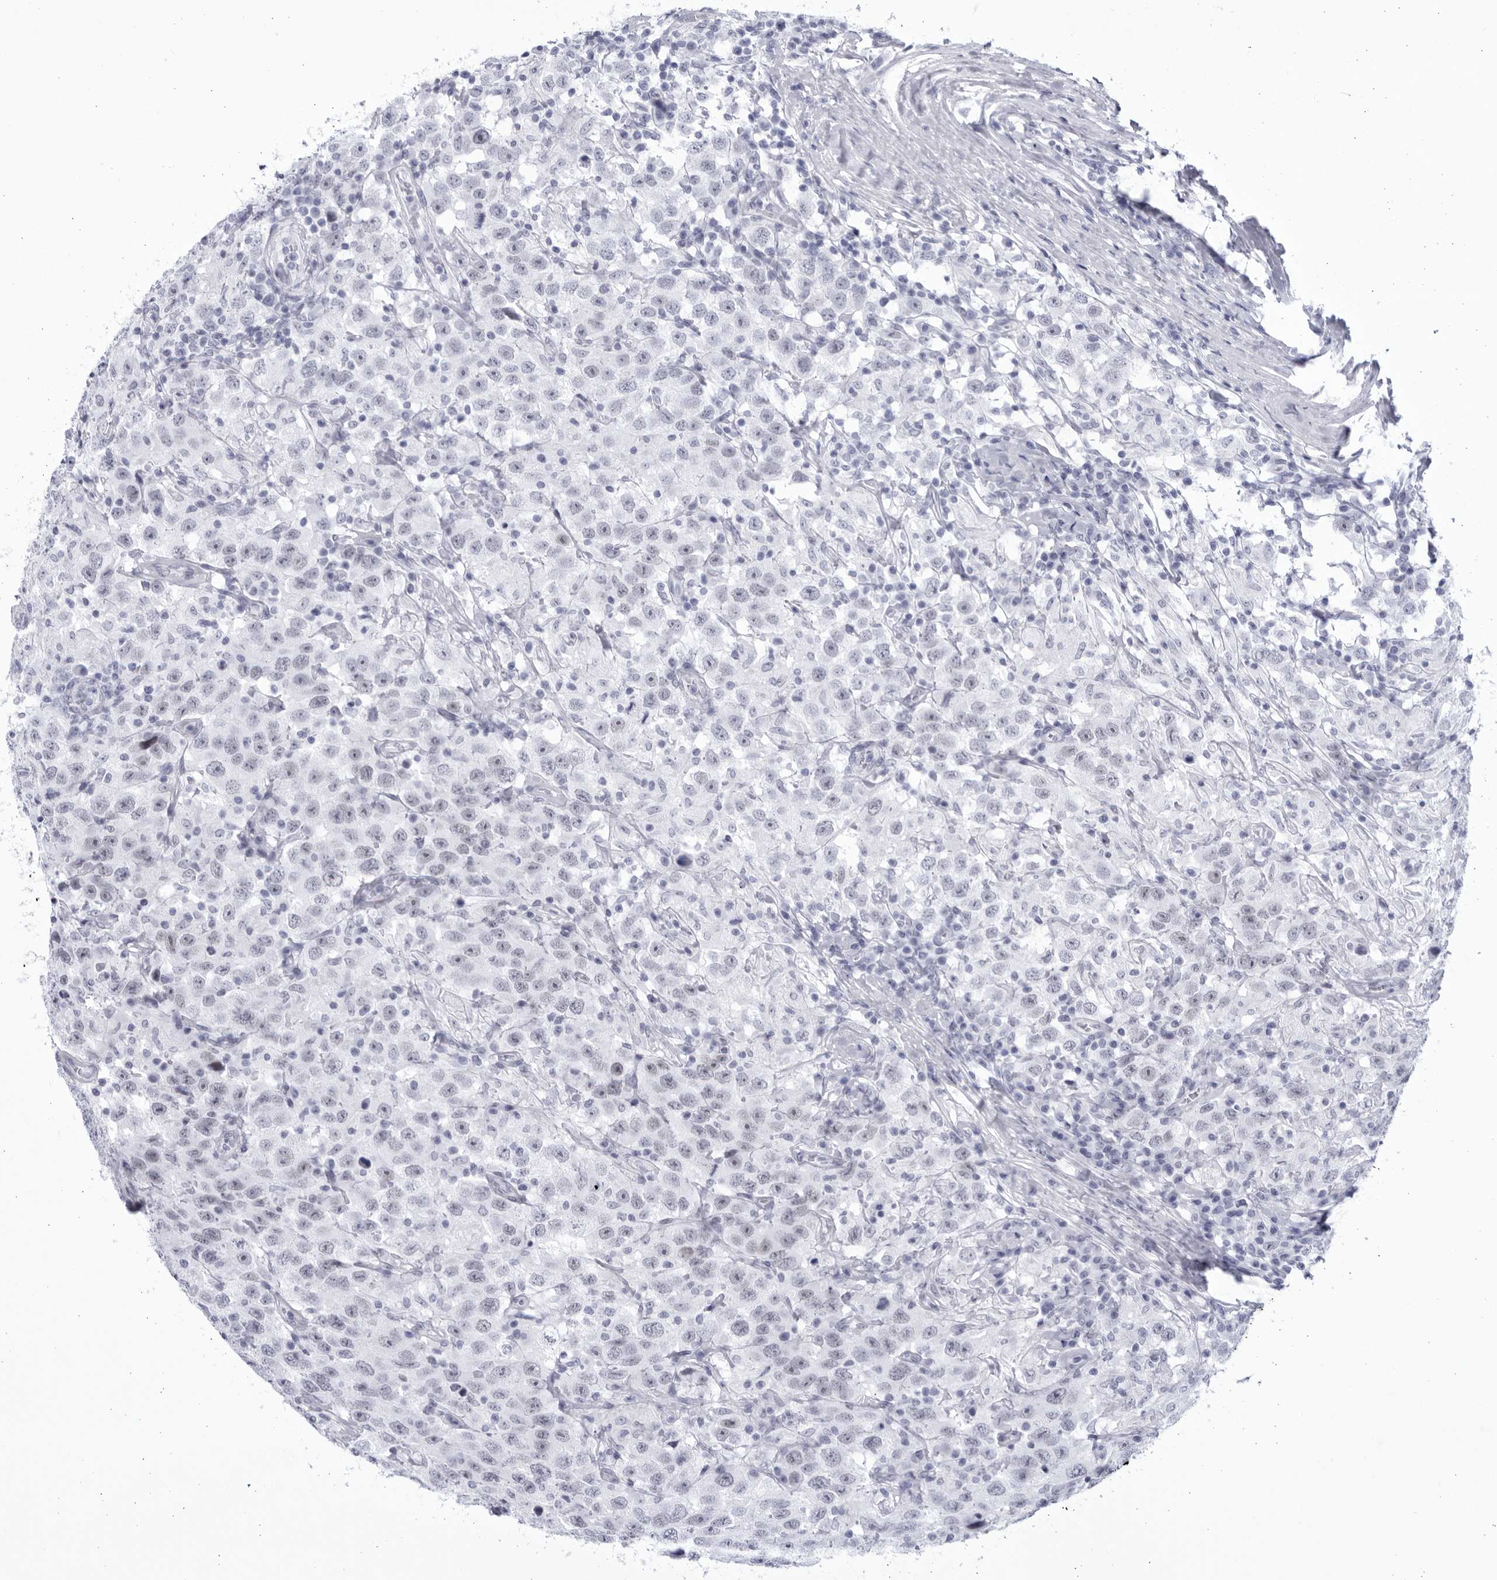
{"staining": {"intensity": "weak", "quantity": "<25%", "location": "nuclear"}, "tissue": "testis cancer", "cell_type": "Tumor cells", "image_type": "cancer", "snomed": [{"axis": "morphology", "description": "Seminoma, NOS"}, {"axis": "topography", "description": "Testis"}], "caption": "There is no significant positivity in tumor cells of testis cancer (seminoma).", "gene": "CCDC181", "patient": {"sex": "male", "age": 41}}